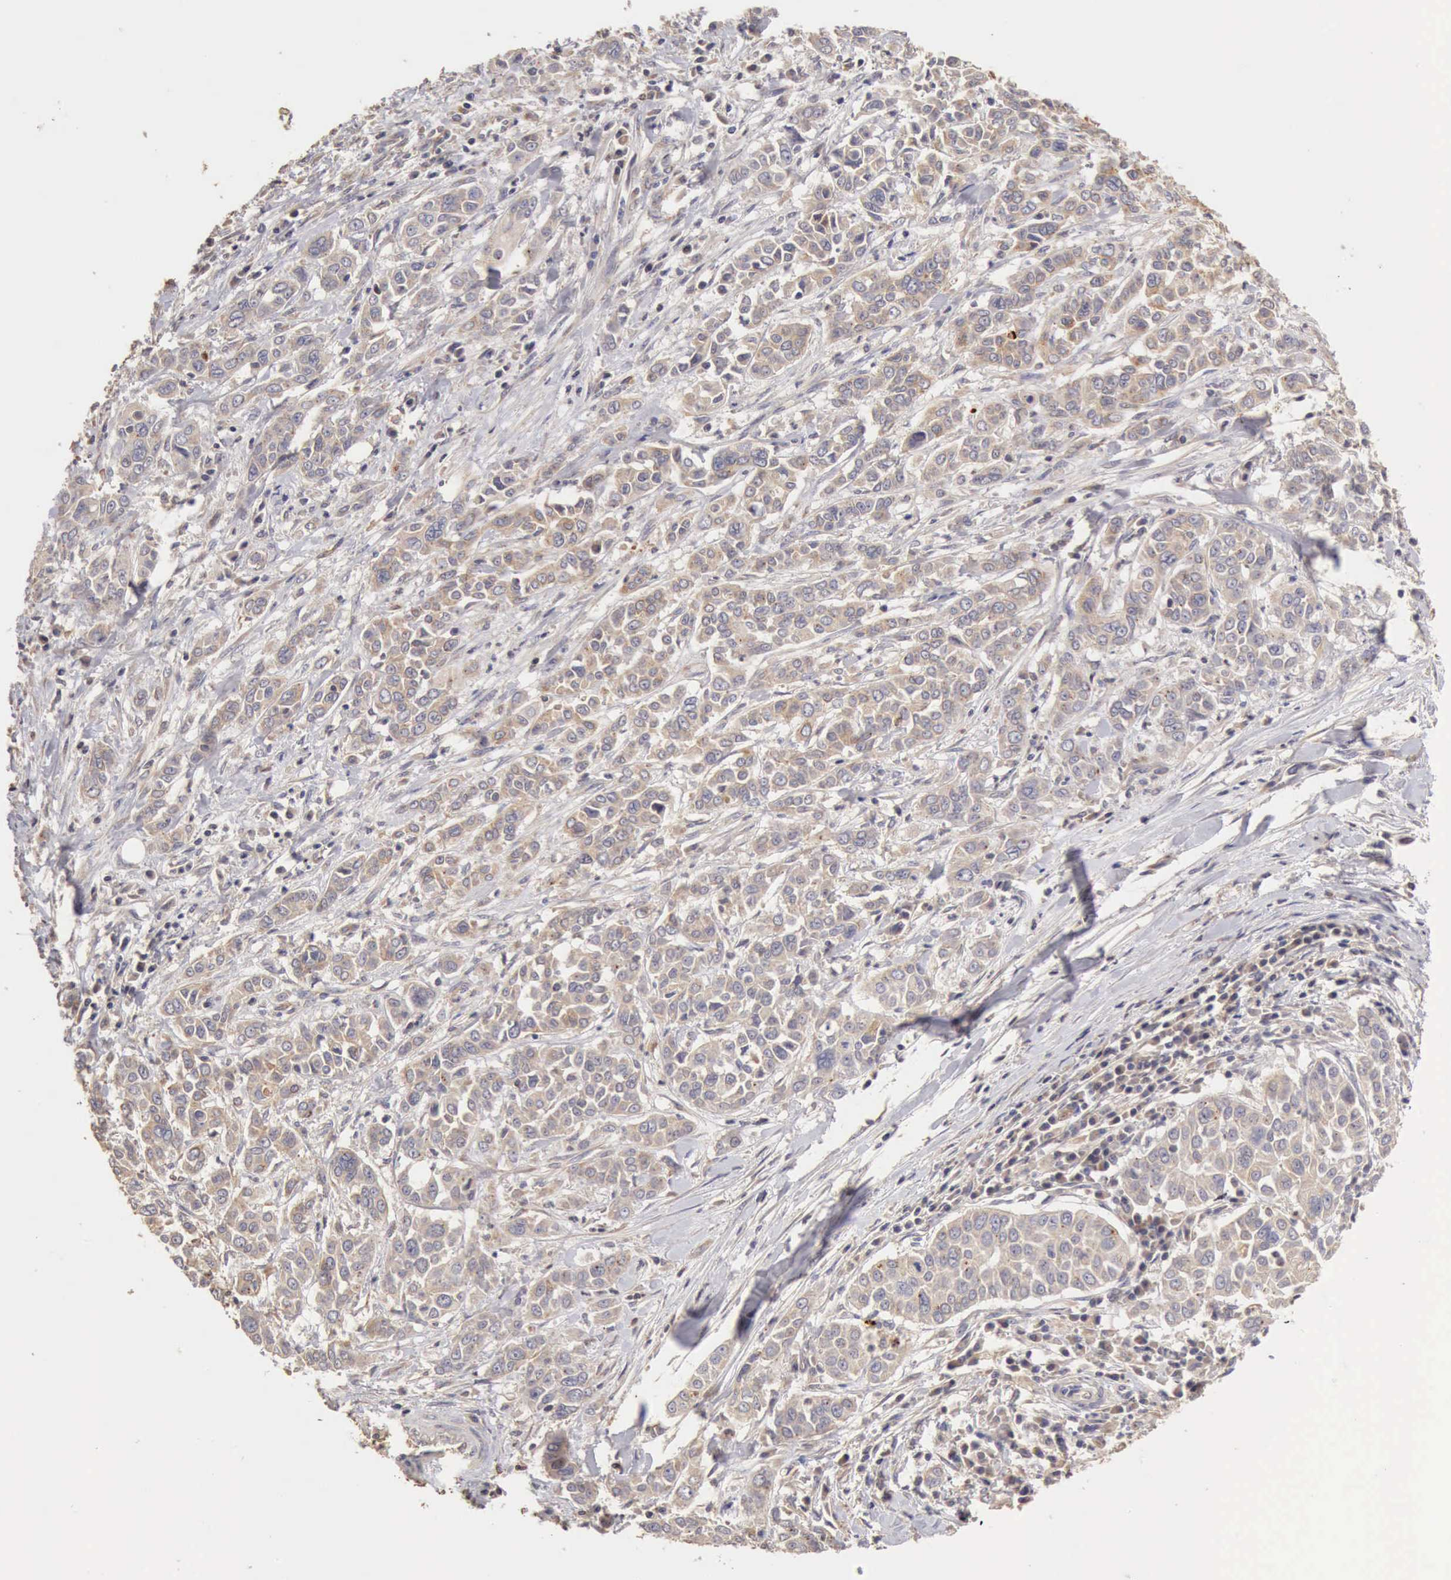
{"staining": {"intensity": "negative", "quantity": "none", "location": "none"}, "tissue": "pancreatic cancer", "cell_type": "Tumor cells", "image_type": "cancer", "snomed": [{"axis": "morphology", "description": "Adenocarcinoma, NOS"}, {"axis": "topography", "description": "Pancreas"}], "caption": "Immunohistochemistry (IHC) of human pancreatic adenocarcinoma displays no positivity in tumor cells.", "gene": "BMX", "patient": {"sex": "female", "age": 52}}